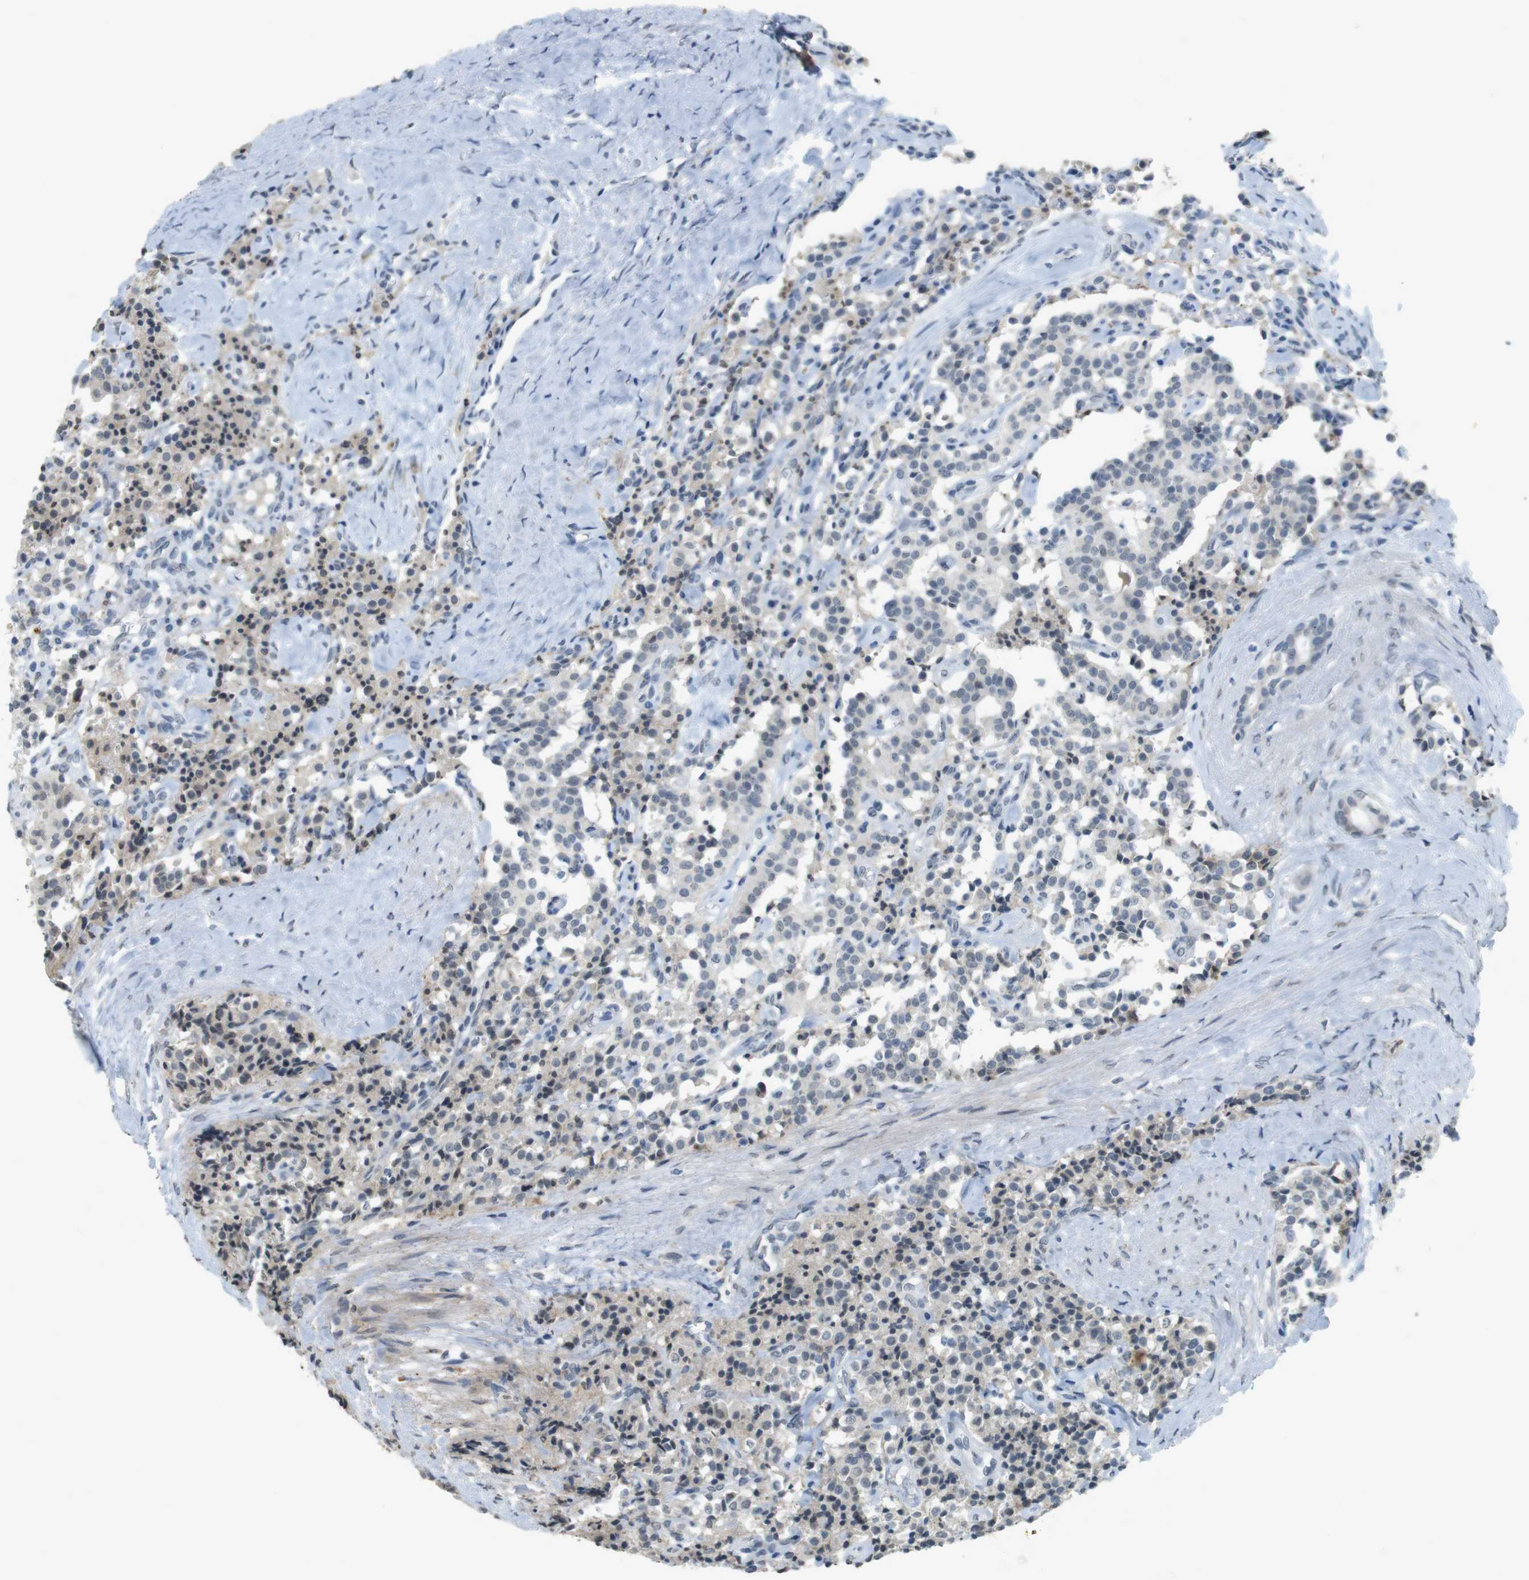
{"staining": {"intensity": "negative", "quantity": "none", "location": "none"}, "tissue": "carcinoid", "cell_type": "Tumor cells", "image_type": "cancer", "snomed": [{"axis": "morphology", "description": "Carcinoid, malignant, NOS"}, {"axis": "topography", "description": "Lung"}], "caption": "High power microscopy histopathology image of an IHC photomicrograph of carcinoid, revealing no significant positivity in tumor cells.", "gene": "FZD10", "patient": {"sex": "male", "age": 30}}